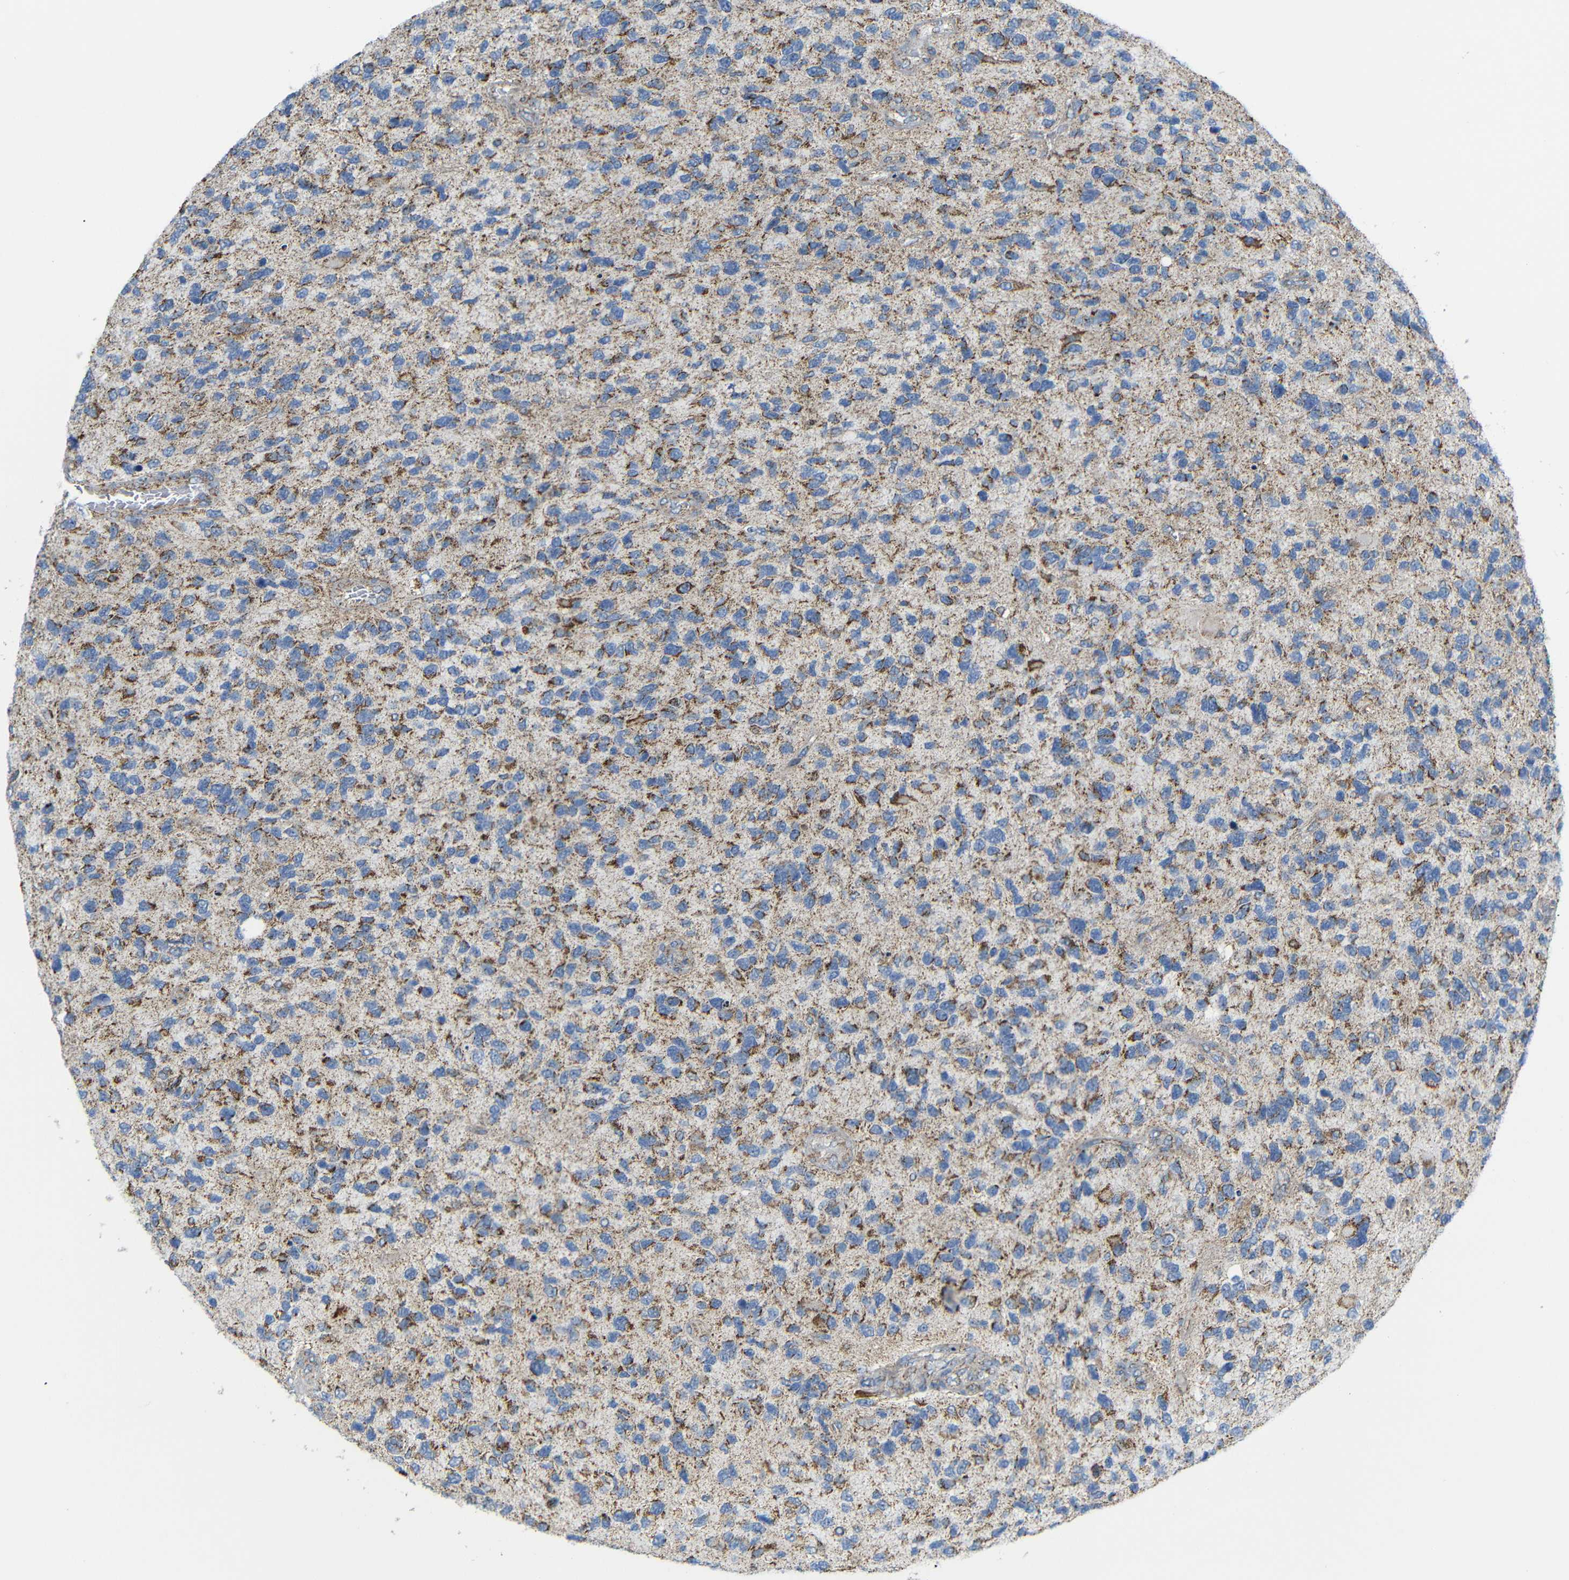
{"staining": {"intensity": "moderate", "quantity": "25%-75%", "location": "cytoplasmic/membranous"}, "tissue": "glioma", "cell_type": "Tumor cells", "image_type": "cancer", "snomed": [{"axis": "morphology", "description": "Glioma, malignant, High grade"}, {"axis": "topography", "description": "Brain"}], "caption": "Tumor cells exhibit medium levels of moderate cytoplasmic/membranous positivity in about 25%-75% of cells in human glioma.", "gene": "FAM171B", "patient": {"sex": "female", "age": 58}}